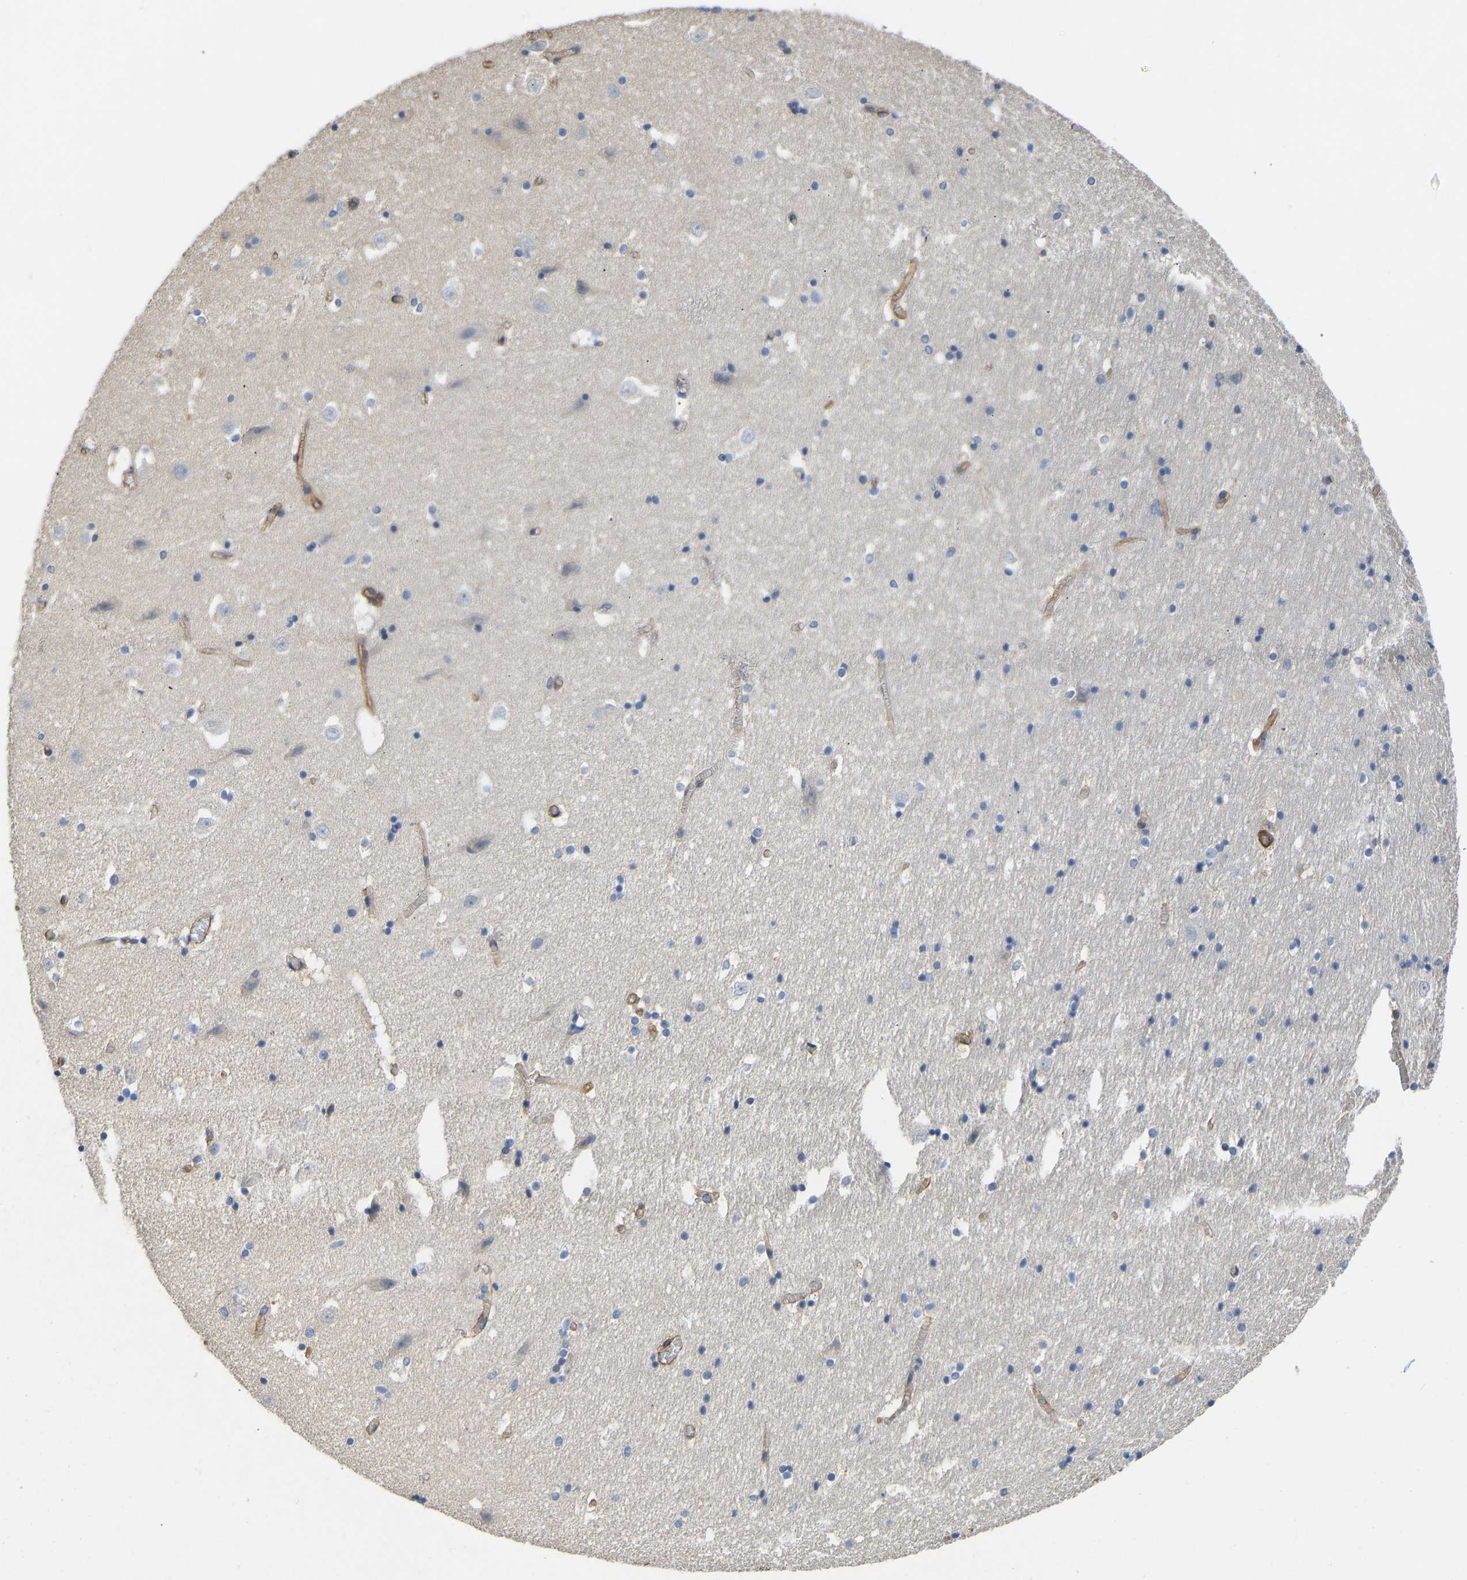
{"staining": {"intensity": "negative", "quantity": "none", "location": "none"}, "tissue": "hippocampus", "cell_type": "Glial cells", "image_type": "normal", "snomed": [{"axis": "morphology", "description": "Normal tissue, NOS"}, {"axis": "topography", "description": "Hippocampus"}], "caption": "Micrograph shows no significant protein staining in glial cells of normal hippocampus. (Immunohistochemistry (ihc), brightfield microscopy, high magnification).", "gene": "ELMO2", "patient": {"sex": "male", "age": 45}}